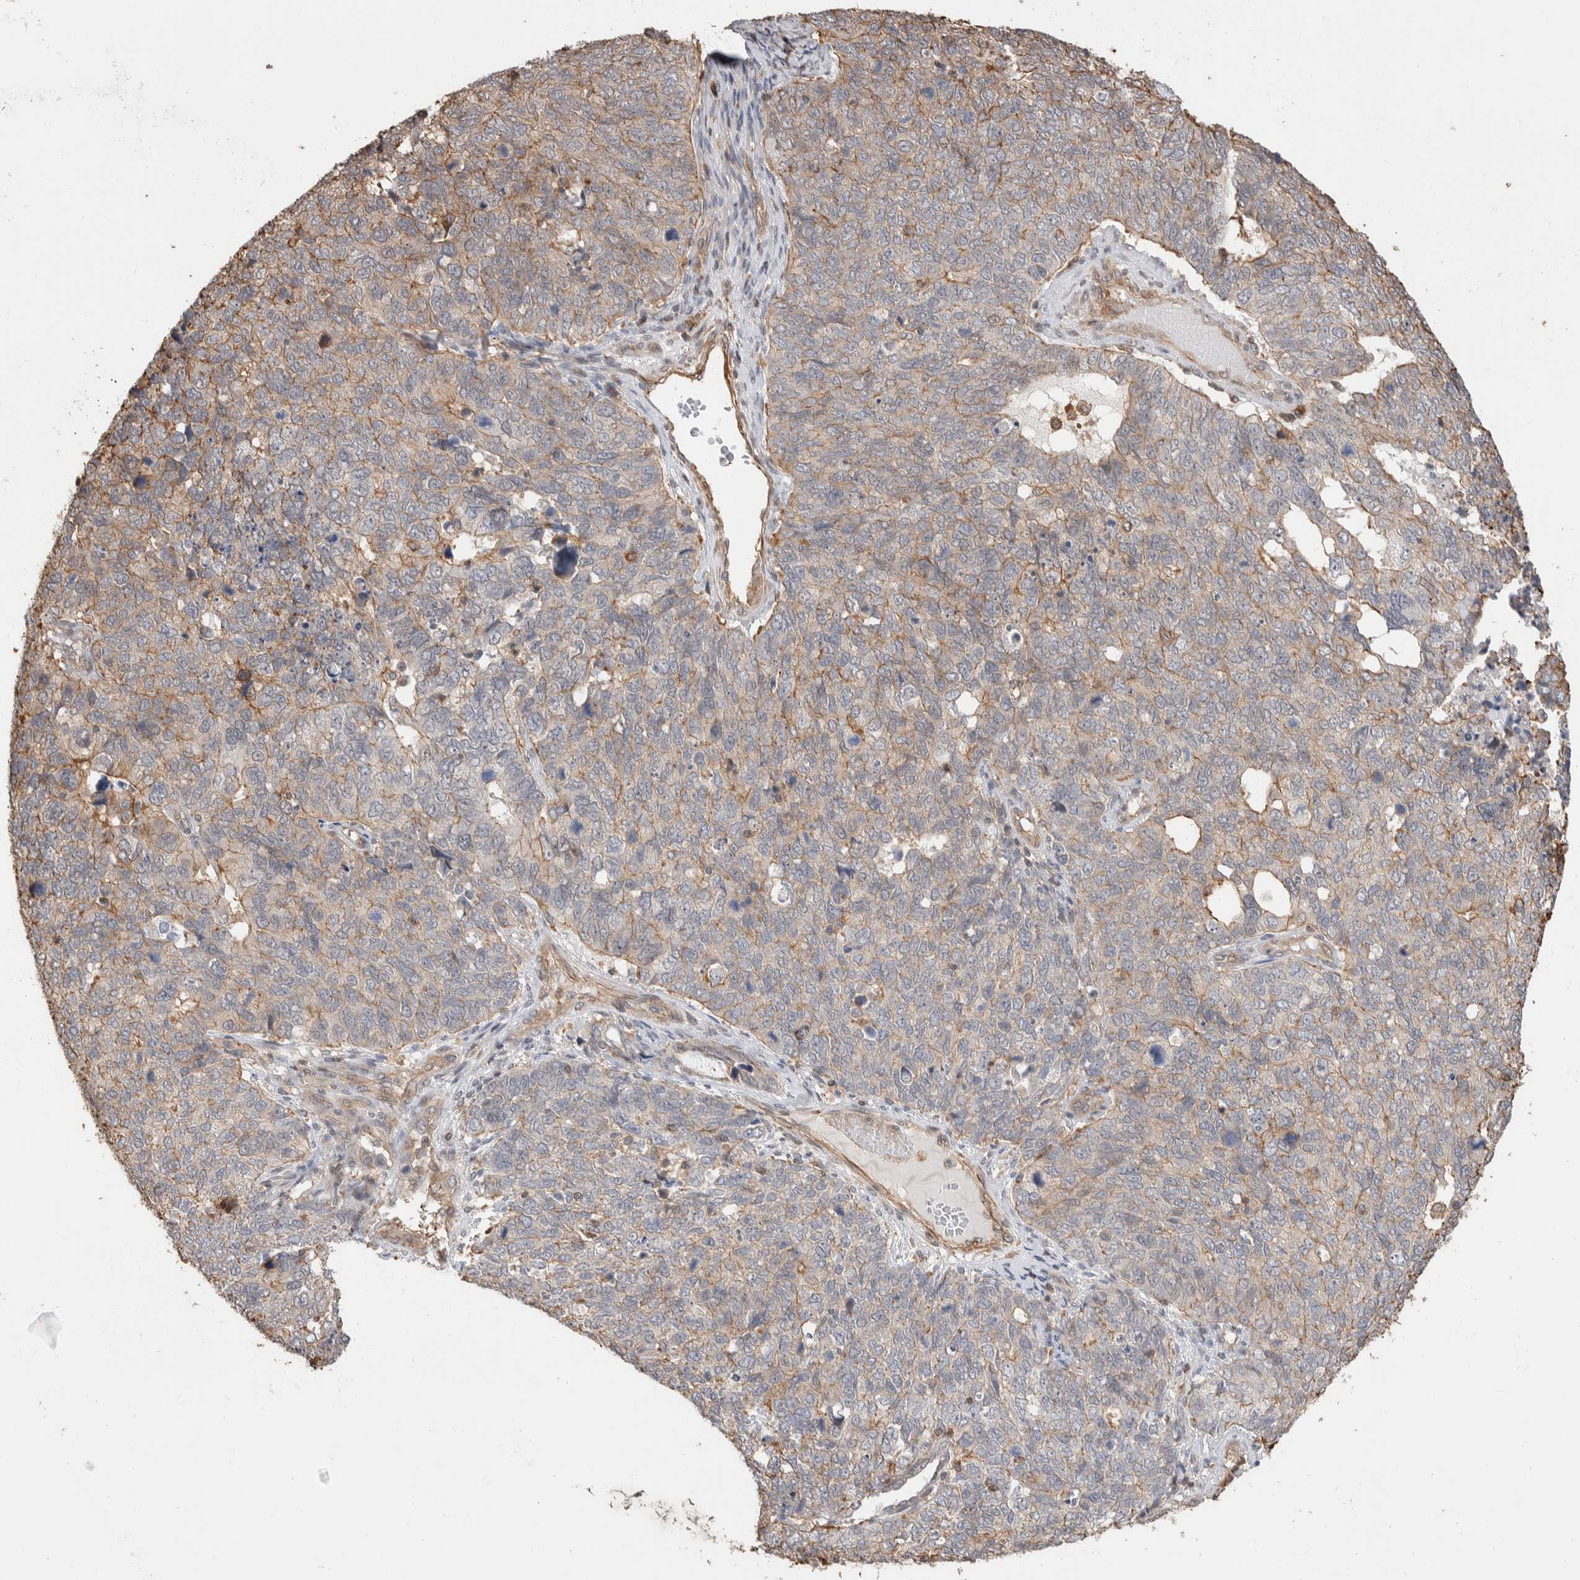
{"staining": {"intensity": "weak", "quantity": "25%-75%", "location": "cytoplasmic/membranous"}, "tissue": "cervical cancer", "cell_type": "Tumor cells", "image_type": "cancer", "snomed": [{"axis": "morphology", "description": "Squamous cell carcinoma, NOS"}, {"axis": "topography", "description": "Cervix"}], "caption": "The histopathology image shows a brown stain indicating the presence of a protein in the cytoplasmic/membranous of tumor cells in cervical cancer (squamous cell carcinoma).", "gene": "ZNF704", "patient": {"sex": "female", "age": 63}}